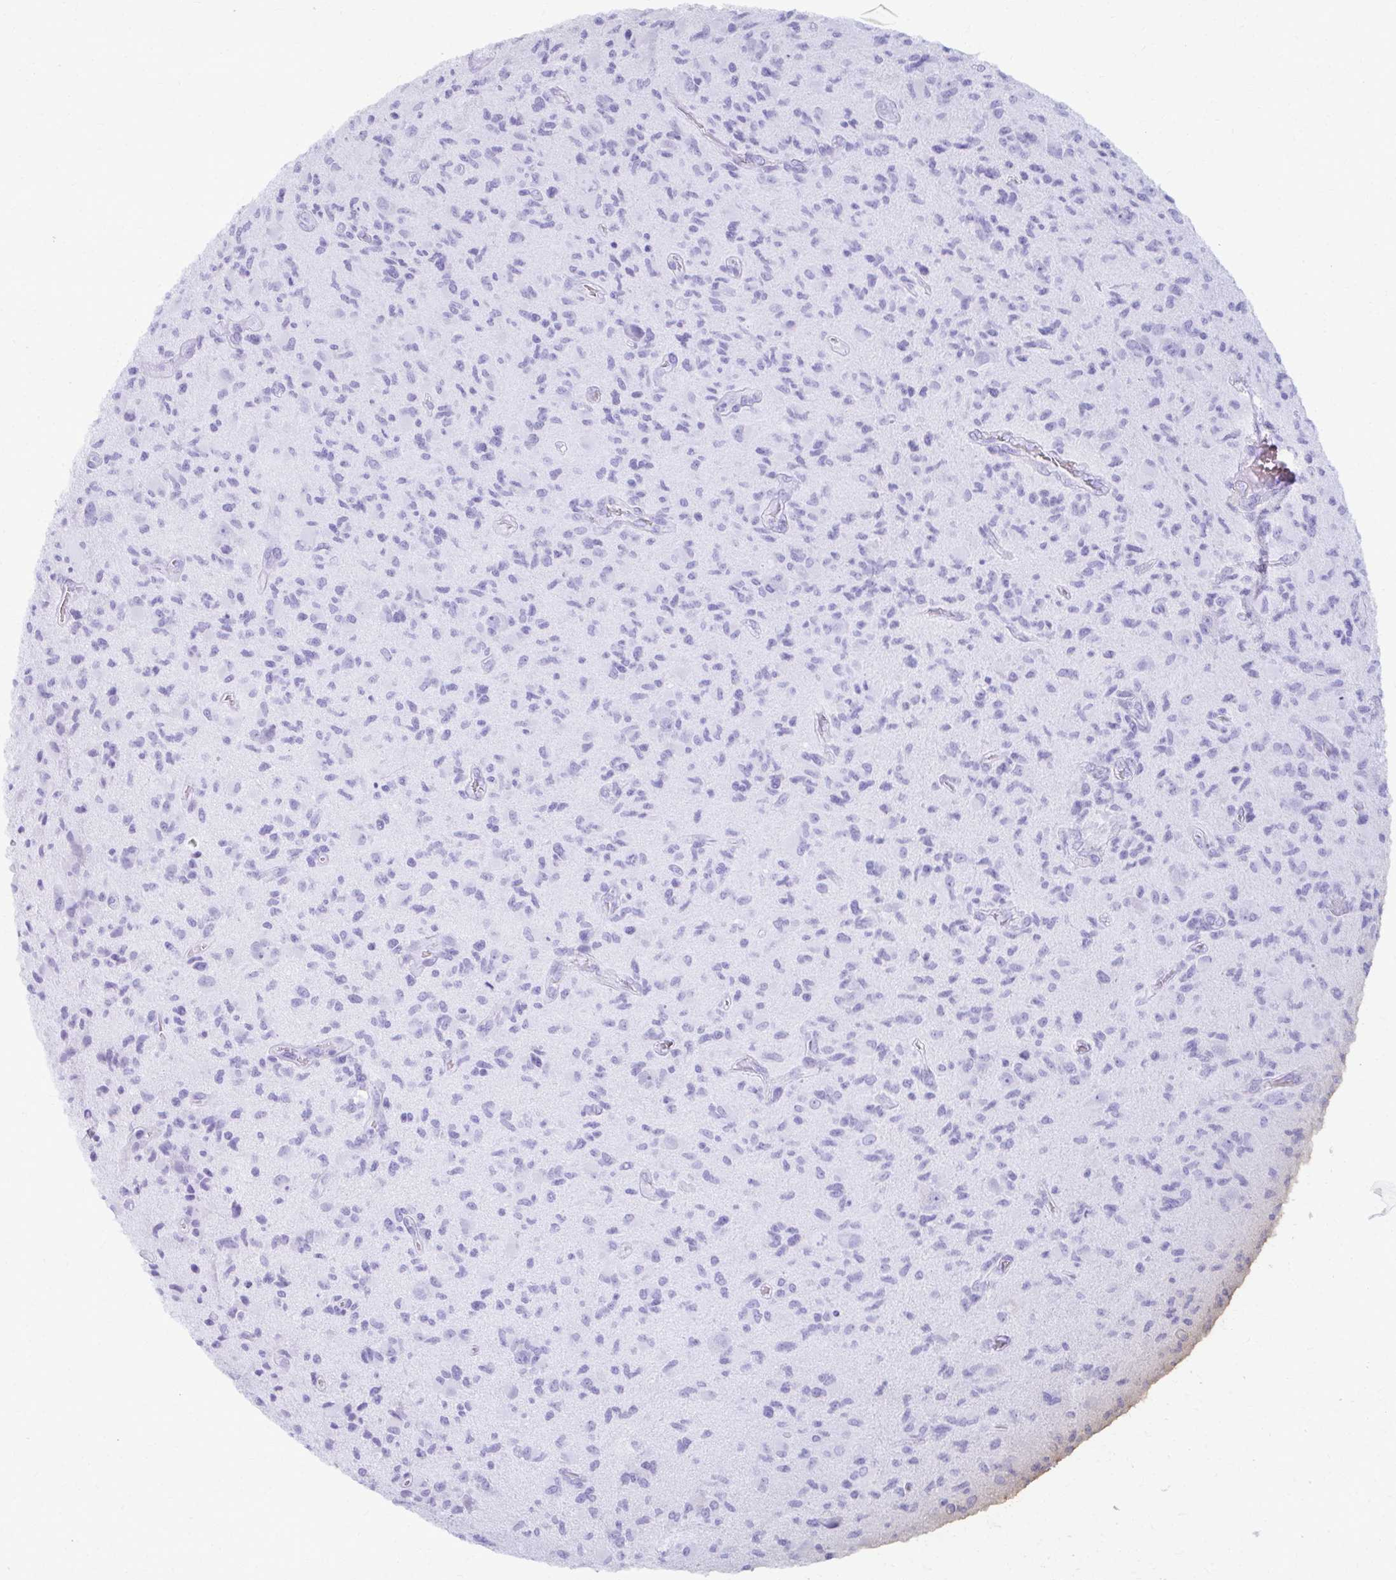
{"staining": {"intensity": "negative", "quantity": "none", "location": "none"}, "tissue": "glioma", "cell_type": "Tumor cells", "image_type": "cancer", "snomed": [{"axis": "morphology", "description": "Glioma, malignant, High grade"}, {"axis": "topography", "description": "Brain"}], "caption": "Immunohistochemistry (IHC) photomicrograph of malignant high-grade glioma stained for a protein (brown), which displays no positivity in tumor cells. The staining was performed using DAB (3,3'-diaminobenzidine) to visualize the protein expression in brown, while the nuclei were stained in blue with hematoxylin (Magnification: 20x).", "gene": "MAF1", "patient": {"sex": "female", "age": 65}}